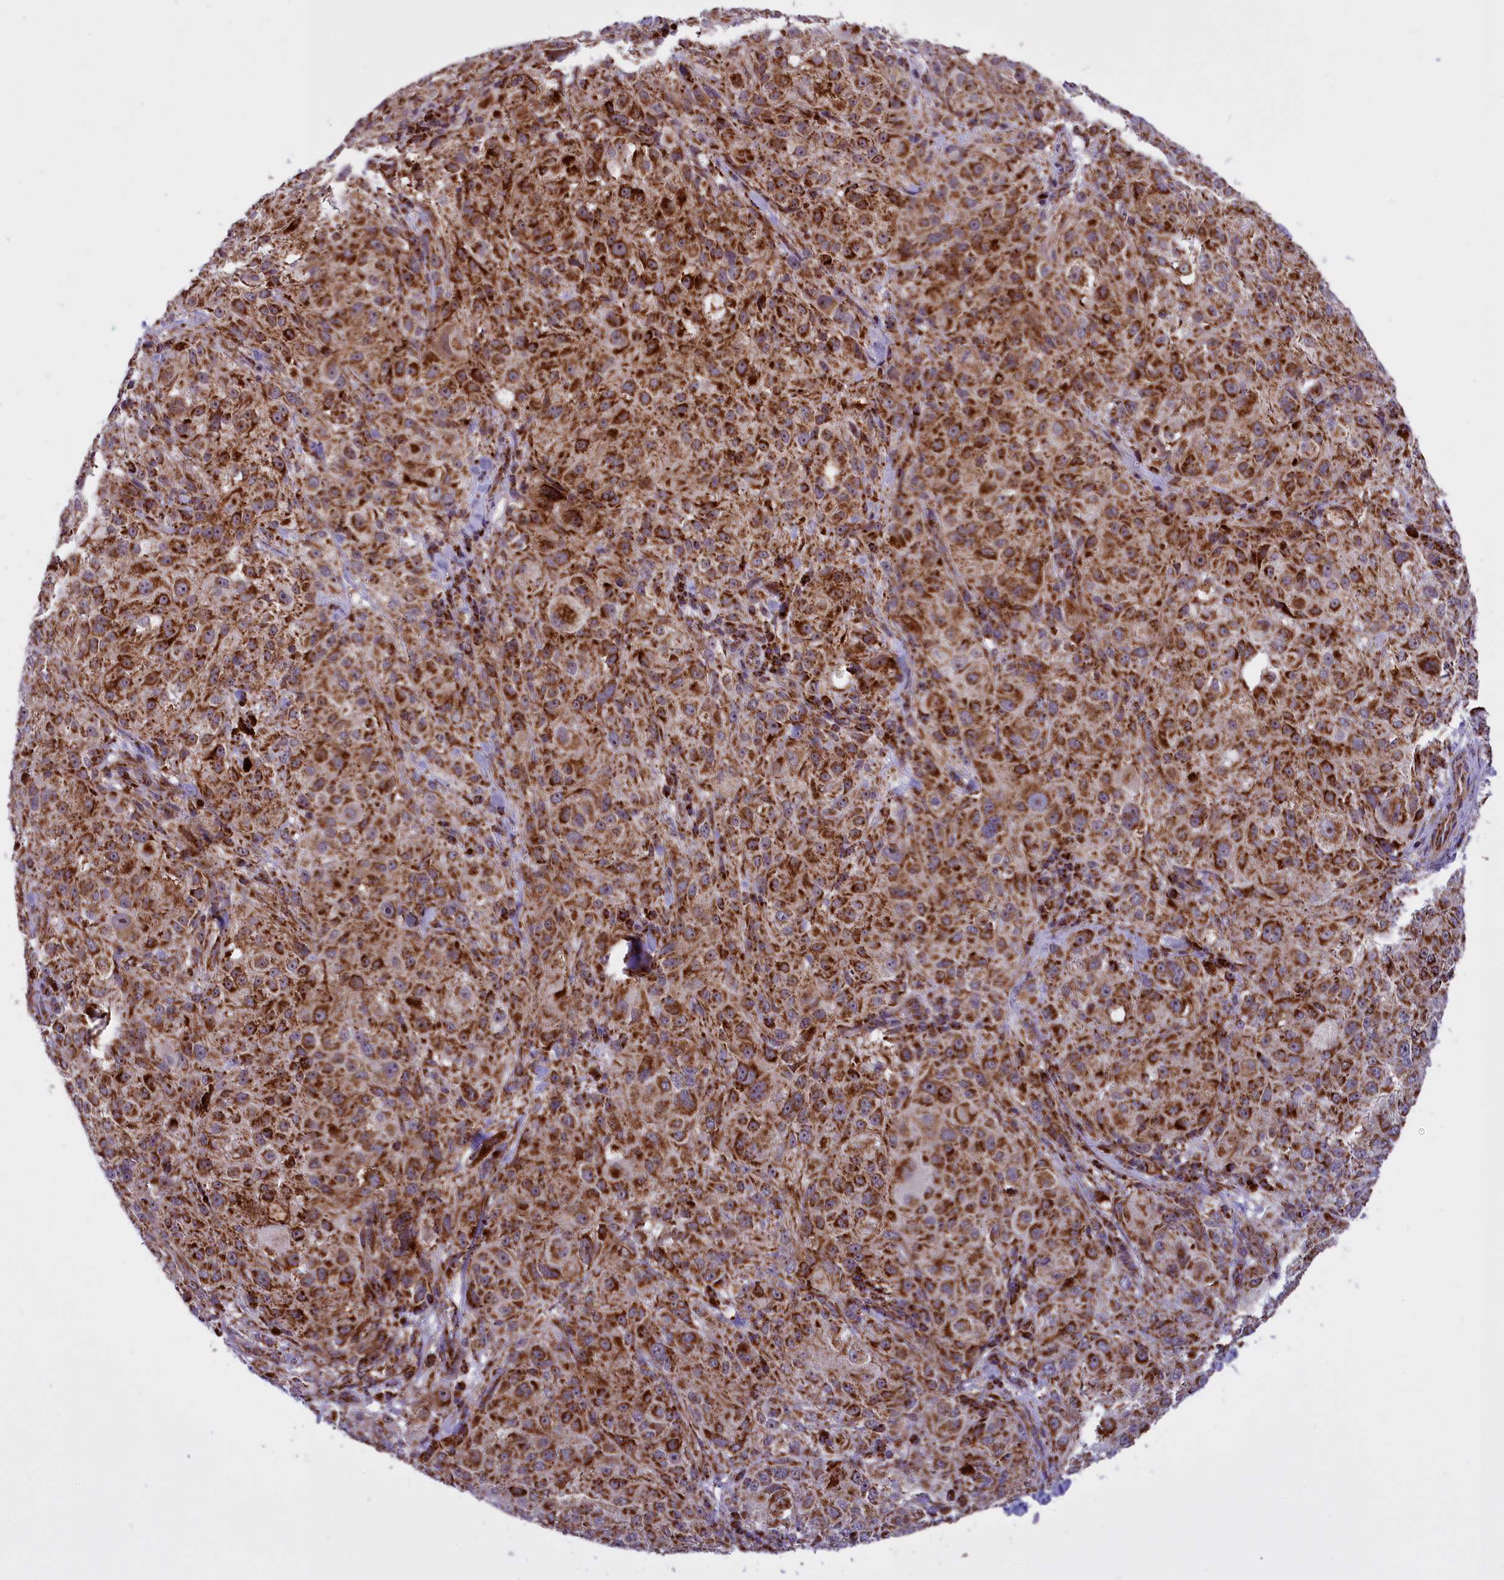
{"staining": {"intensity": "moderate", "quantity": ">75%", "location": "cytoplasmic/membranous"}, "tissue": "melanoma", "cell_type": "Tumor cells", "image_type": "cancer", "snomed": [{"axis": "morphology", "description": "Necrosis, NOS"}, {"axis": "morphology", "description": "Malignant melanoma, NOS"}, {"axis": "topography", "description": "Skin"}], "caption": "A medium amount of moderate cytoplasmic/membranous staining is appreciated in about >75% of tumor cells in malignant melanoma tissue. (Stains: DAB (3,3'-diaminobenzidine) in brown, nuclei in blue, Microscopy: brightfield microscopy at high magnification).", "gene": "NDUFS5", "patient": {"sex": "female", "age": 87}}